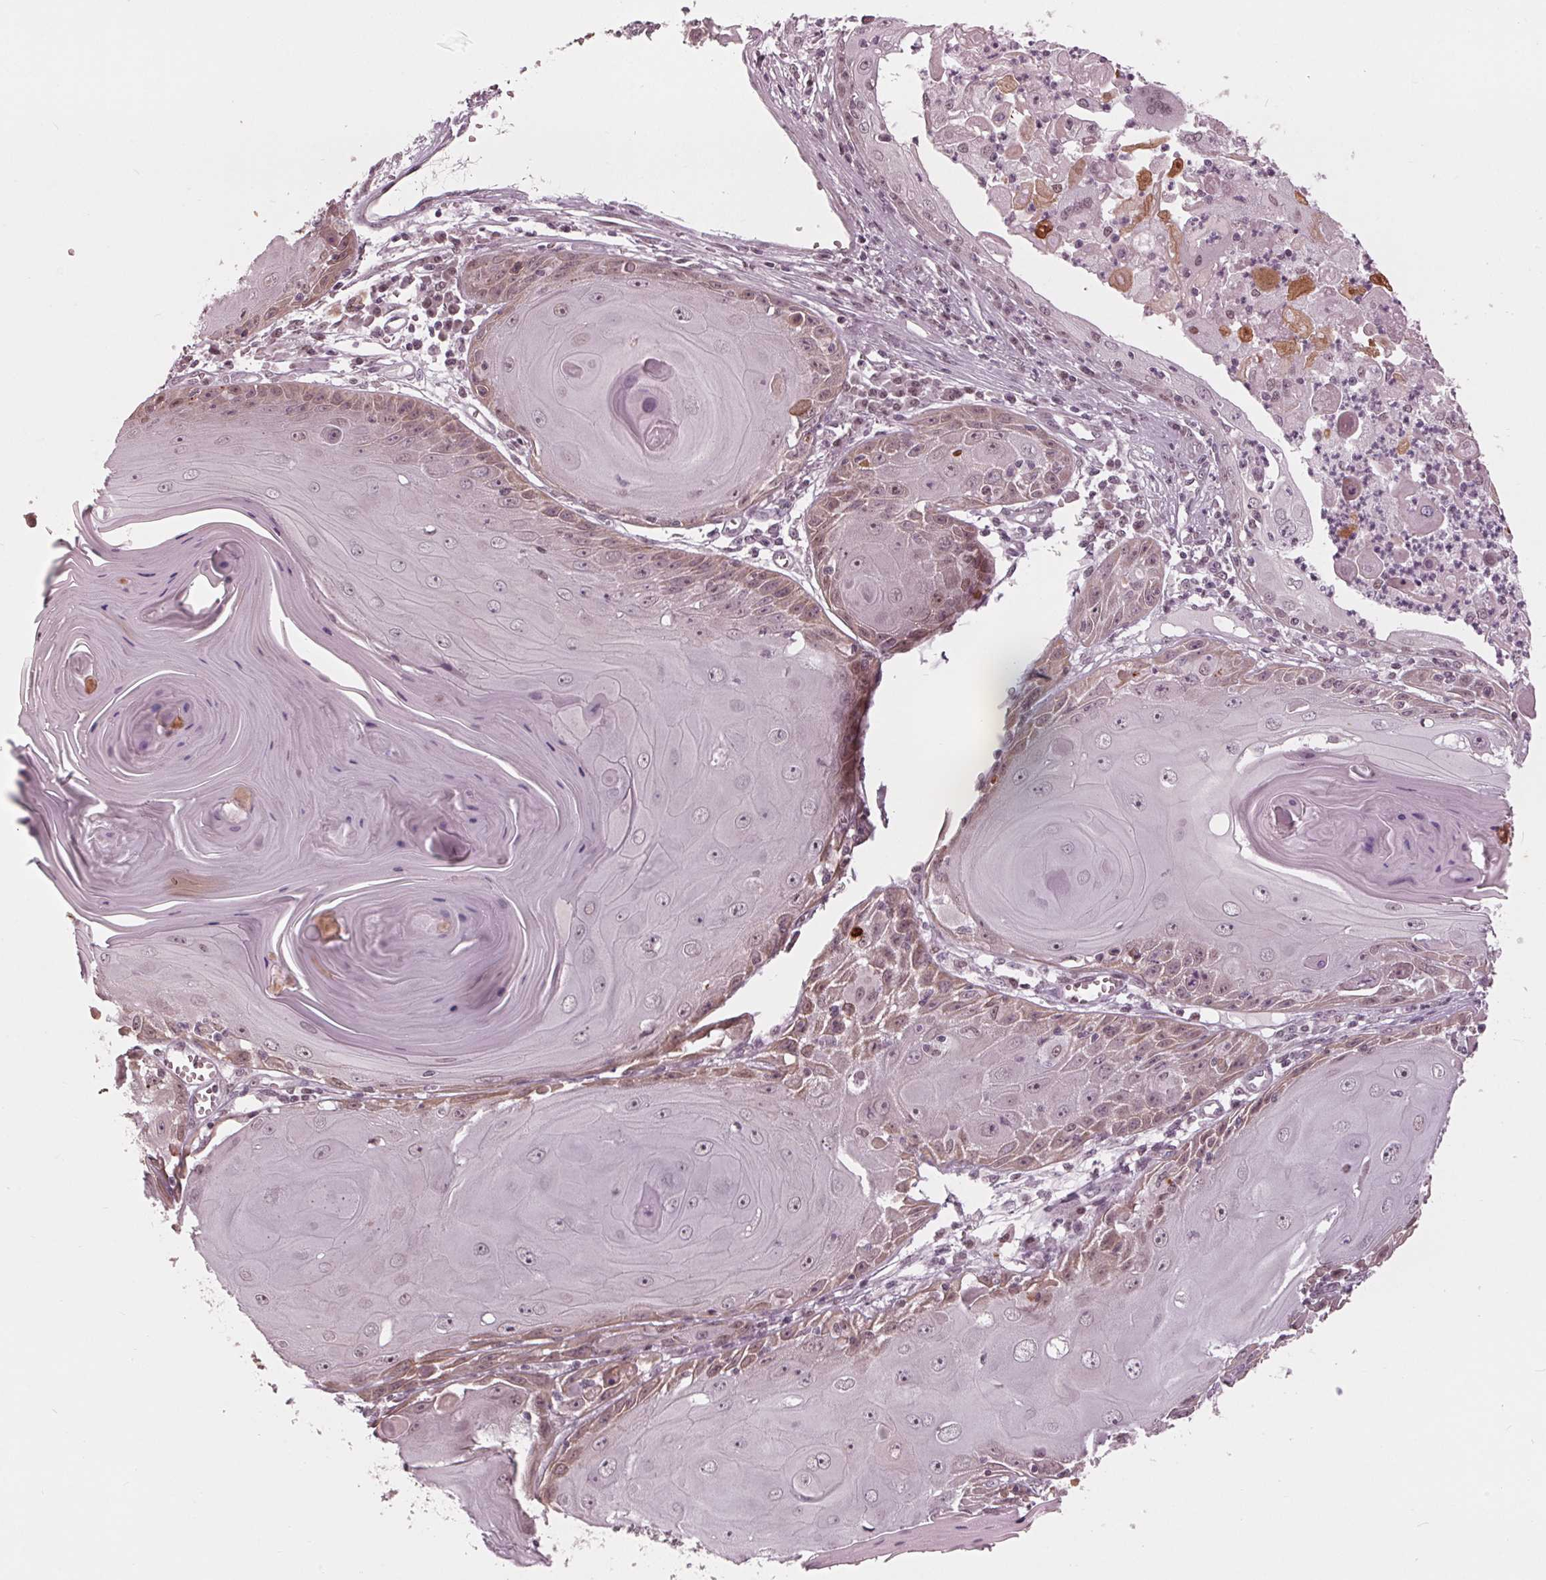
{"staining": {"intensity": "weak", "quantity": "<25%", "location": "nuclear"}, "tissue": "skin cancer", "cell_type": "Tumor cells", "image_type": "cancer", "snomed": [{"axis": "morphology", "description": "Squamous cell carcinoma, NOS"}, {"axis": "topography", "description": "Skin"}, {"axis": "topography", "description": "Vulva"}], "caption": "DAB immunohistochemical staining of human skin squamous cell carcinoma displays no significant staining in tumor cells.", "gene": "DNMT3L", "patient": {"sex": "female", "age": 85}}